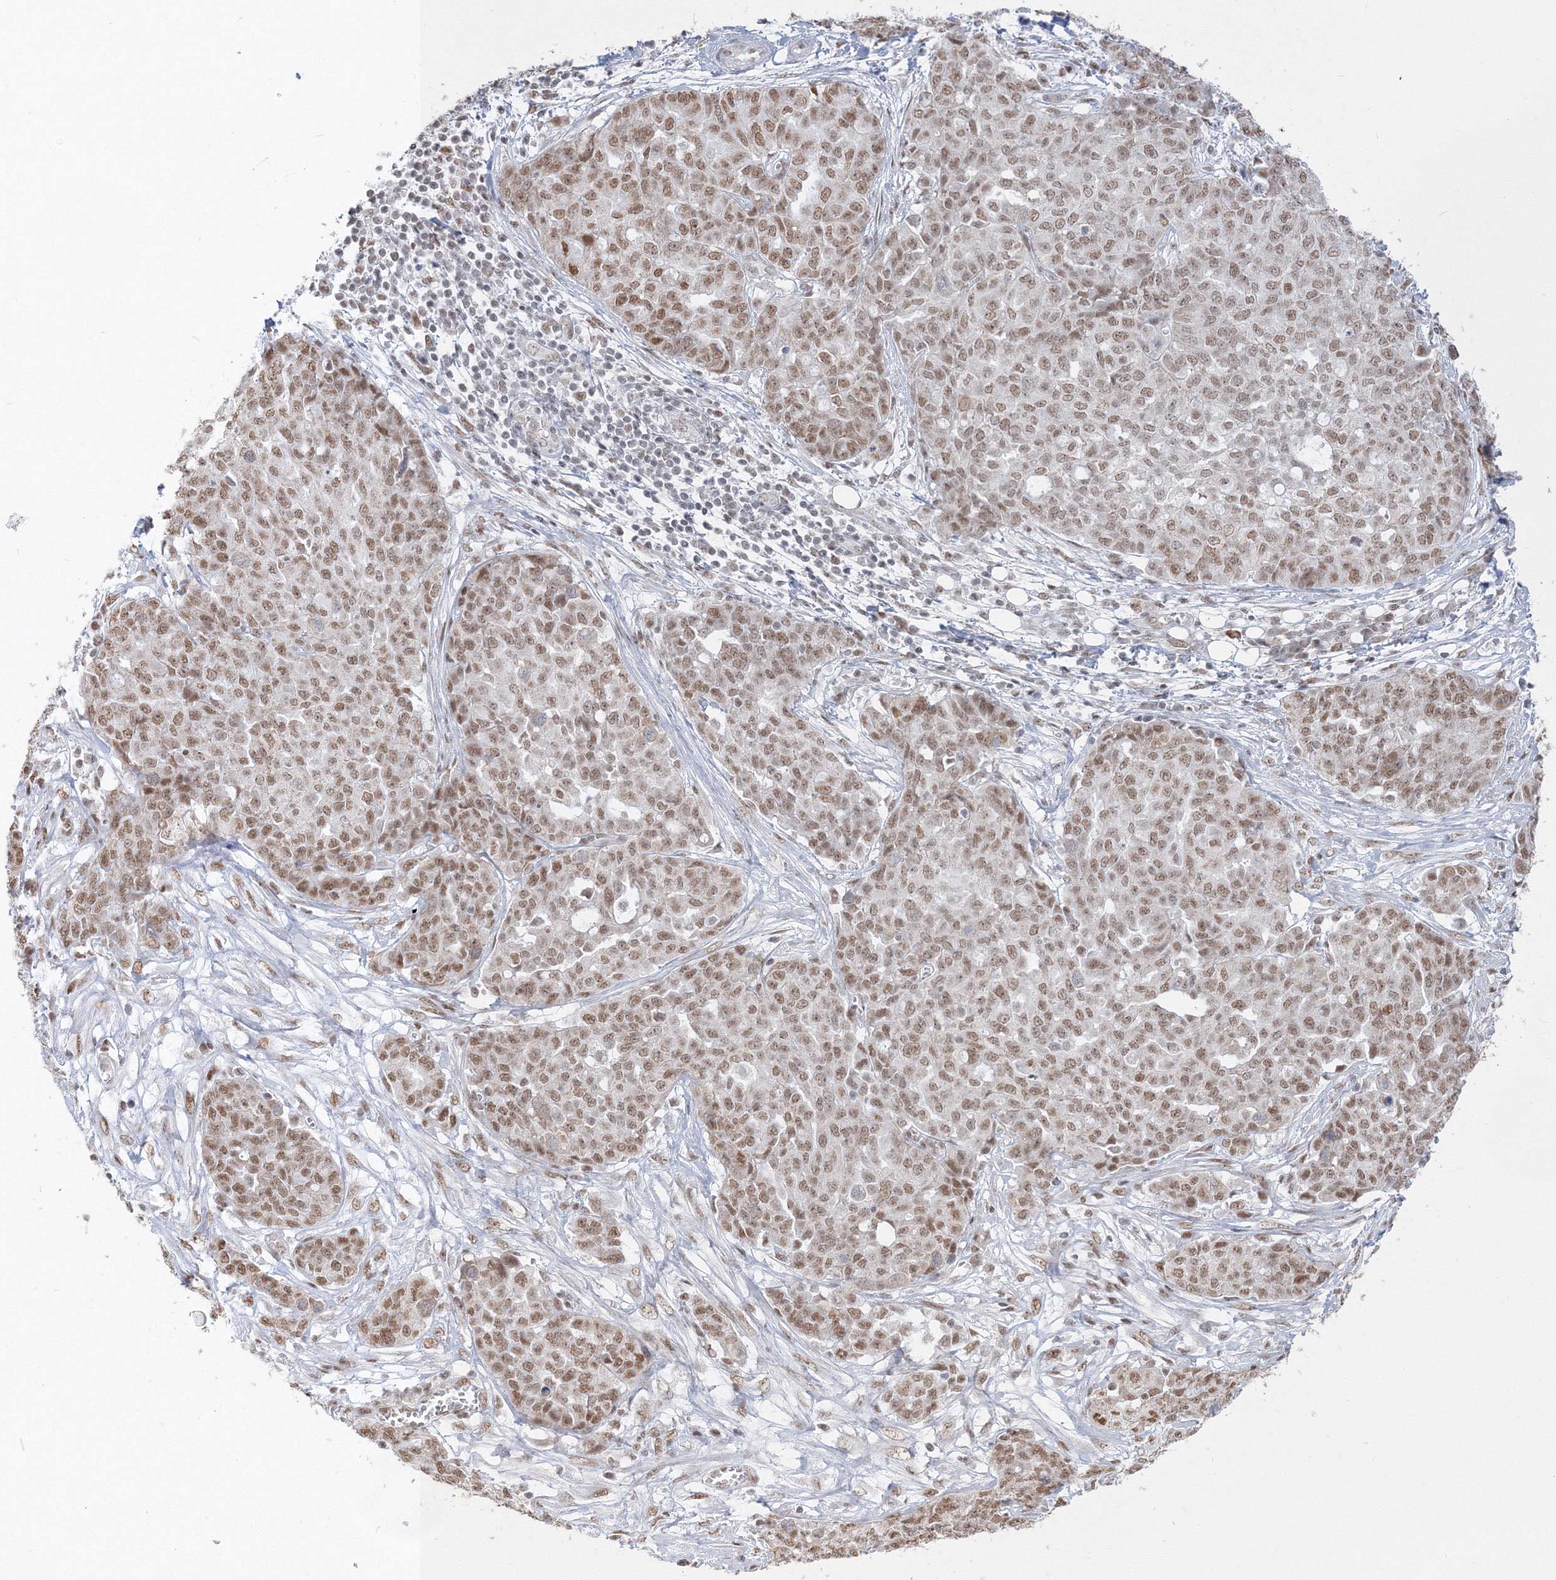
{"staining": {"intensity": "moderate", "quantity": ">75%", "location": "nuclear"}, "tissue": "ovarian cancer", "cell_type": "Tumor cells", "image_type": "cancer", "snomed": [{"axis": "morphology", "description": "Cystadenocarcinoma, serous, NOS"}, {"axis": "topography", "description": "Soft tissue"}, {"axis": "topography", "description": "Ovary"}], "caption": "A brown stain shows moderate nuclear expression of a protein in ovarian cancer tumor cells. Using DAB (3,3'-diaminobenzidine) (brown) and hematoxylin (blue) stains, captured at high magnification using brightfield microscopy.", "gene": "PPP4R2", "patient": {"sex": "female", "age": 57}}